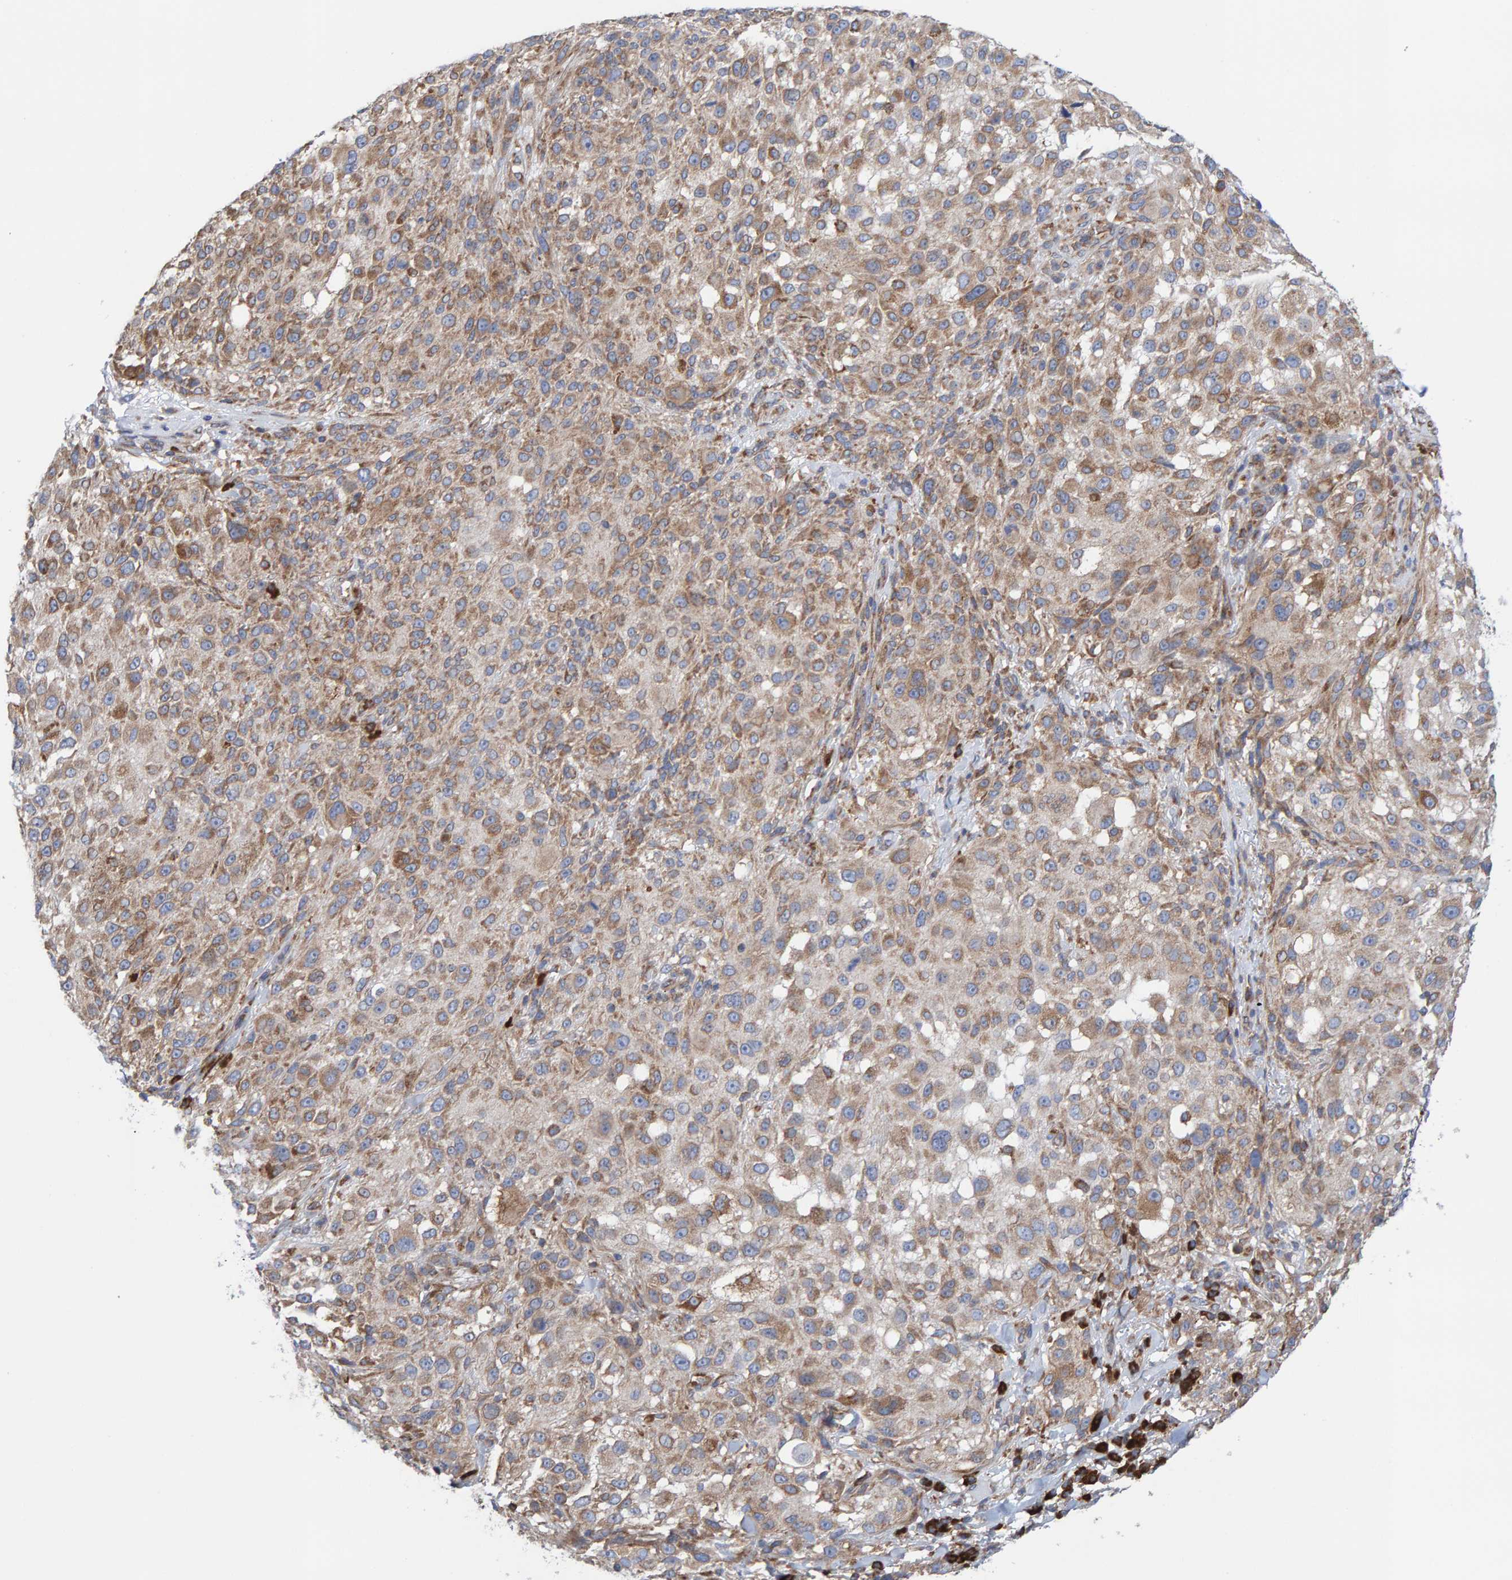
{"staining": {"intensity": "weak", "quantity": ">75%", "location": "cytoplasmic/membranous"}, "tissue": "melanoma", "cell_type": "Tumor cells", "image_type": "cancer", "snomed": [{"axis": "morphology", "description": "Necrosis, NOS"}, {"axis": "morphology", "description": "Malignant melanoma, NOS"}, {"axis": "topography", "description": "Skin"}], "caption": "Malignant melanoma stained with a brown dye displays weak cytoplasmic/membranous positive staining in approximately >75% of tumor cells.", "gene": "CDK5RAP3", "patient": {"sex": "female", "age": 87}}